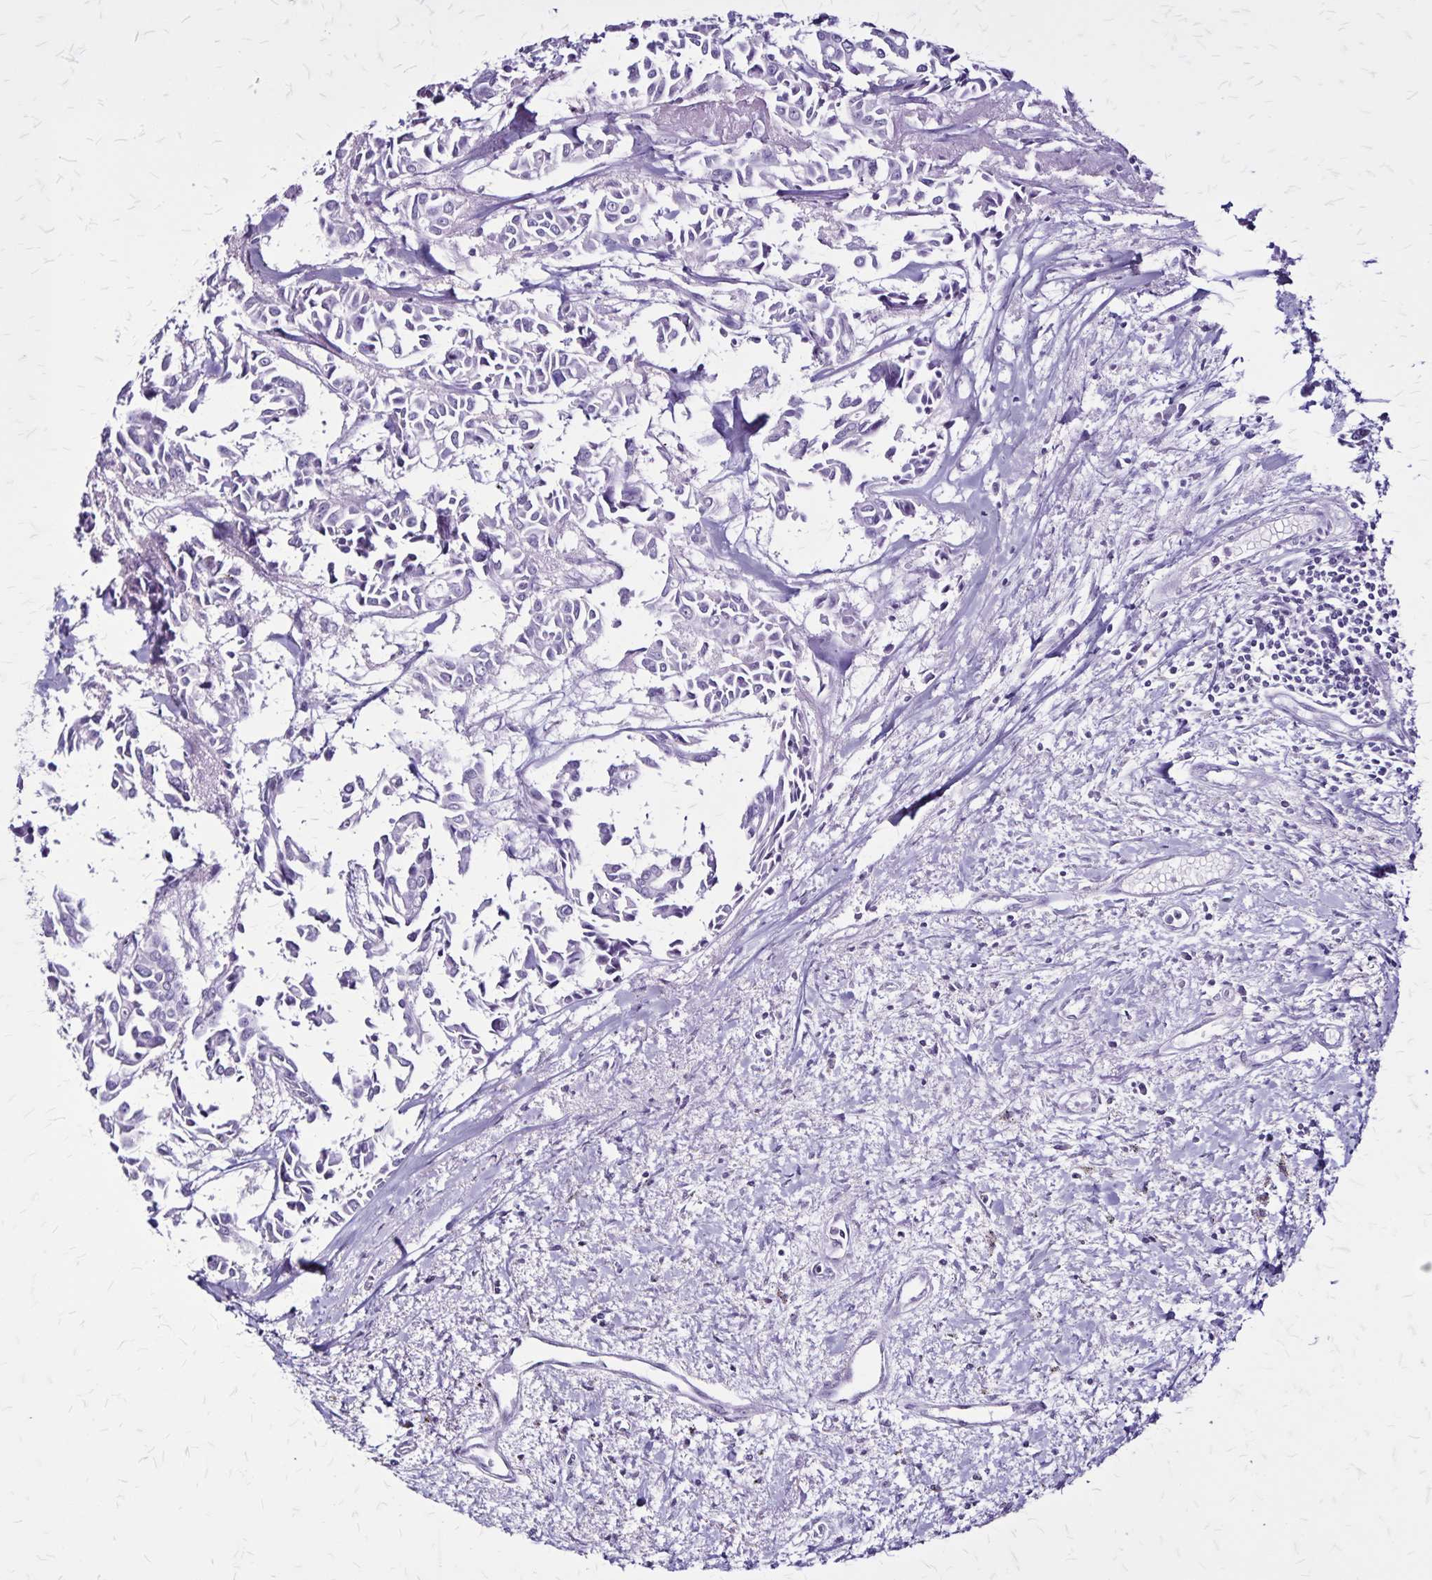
{"staining": {"intensity": "negative", "quantity": "none", "location": "none"}, "tissue": "breast cancer", "cell_type": "Tumor cells", "image_type": "cancer", "snomed": [{"axis": "morphology", "description": "Duct carcinoma"}, {"axis": "topography", "description": "Breast"}], "caption": "IHC histopathology image of neoplastic tissue: human breast cancer stained with DAB displays no significant protein expression in tumor cells.", "gene": "KRT2", "patient": {"sex": "female", "age": 54}}